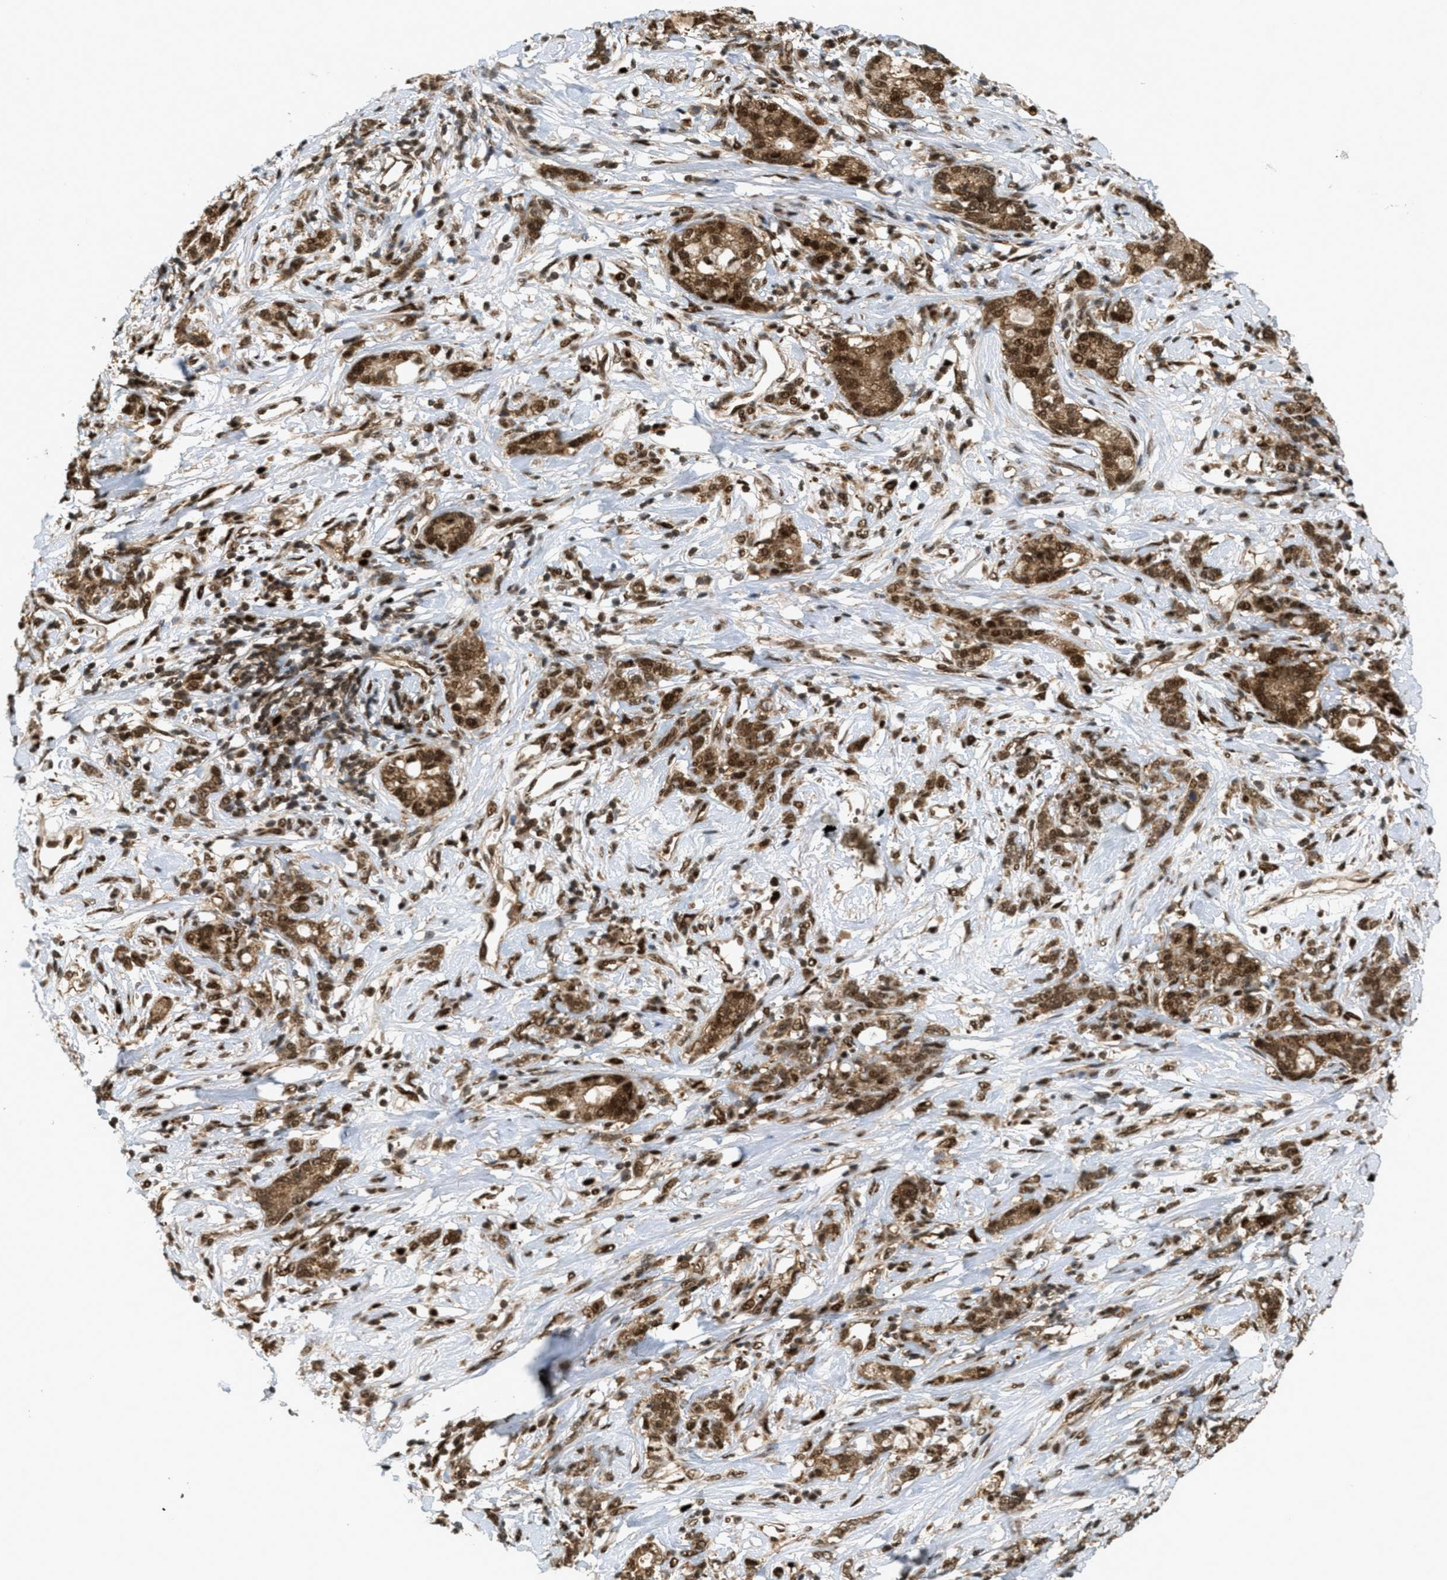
{"staining": {"intensity": "strong", "quantity": ">75%", "location": "cytoplasmic/membranous,nuclear"}, "tissue": "stomach cancer", "cell_type": "Tumor cells", "image_type": "cancer", "snomed": [{"axis": "morphology", "description": "Adenocarcinoma, NOS"}, {"axis": "topography", "description": "Stomach, lower"}], "caption": "Adenocarcinoma (stomach) was stained to show a protein in brown. There is high levels of strong cytoplasmic/membranous and nuclear expression in about >75% of tumor cells.", "gene": "TLK1", "patient": {"sex": "male", "age": 88}}